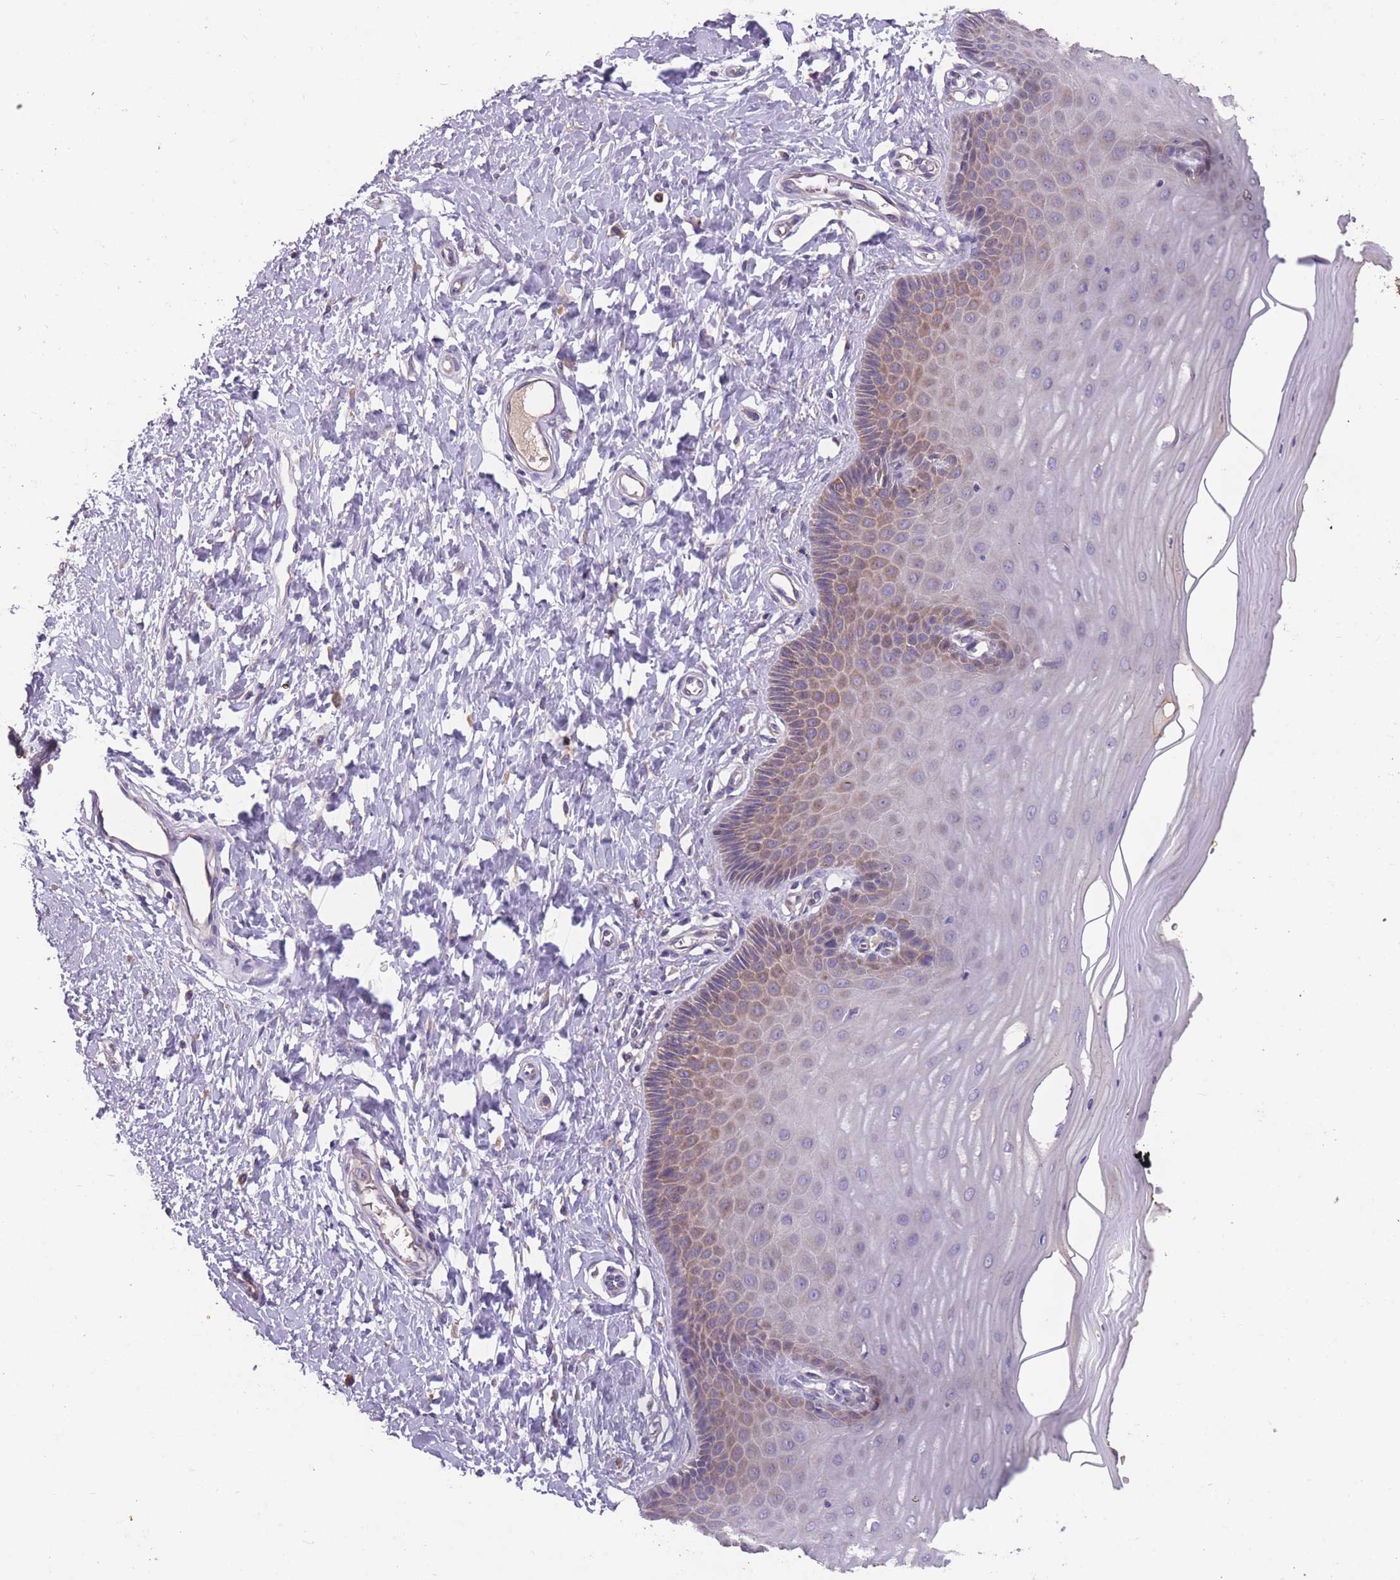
{"staining": {"intensity": "negative", "quantity": "none", "location": "none"}, "tissue": "cervix", "cell_type": "Glandular cells", "image_type": "normal", "snomed": [{"axis": "morphology", "description": "Normal tissue, NOS"}, {"axis": "topography", "description": "Cervix"}], "caption": "Histopathology image shows no protein expression in glandular cells of unremarkable cervix.", "gene": "STIM2", "patient": {"sex": "female", "age": 55}}